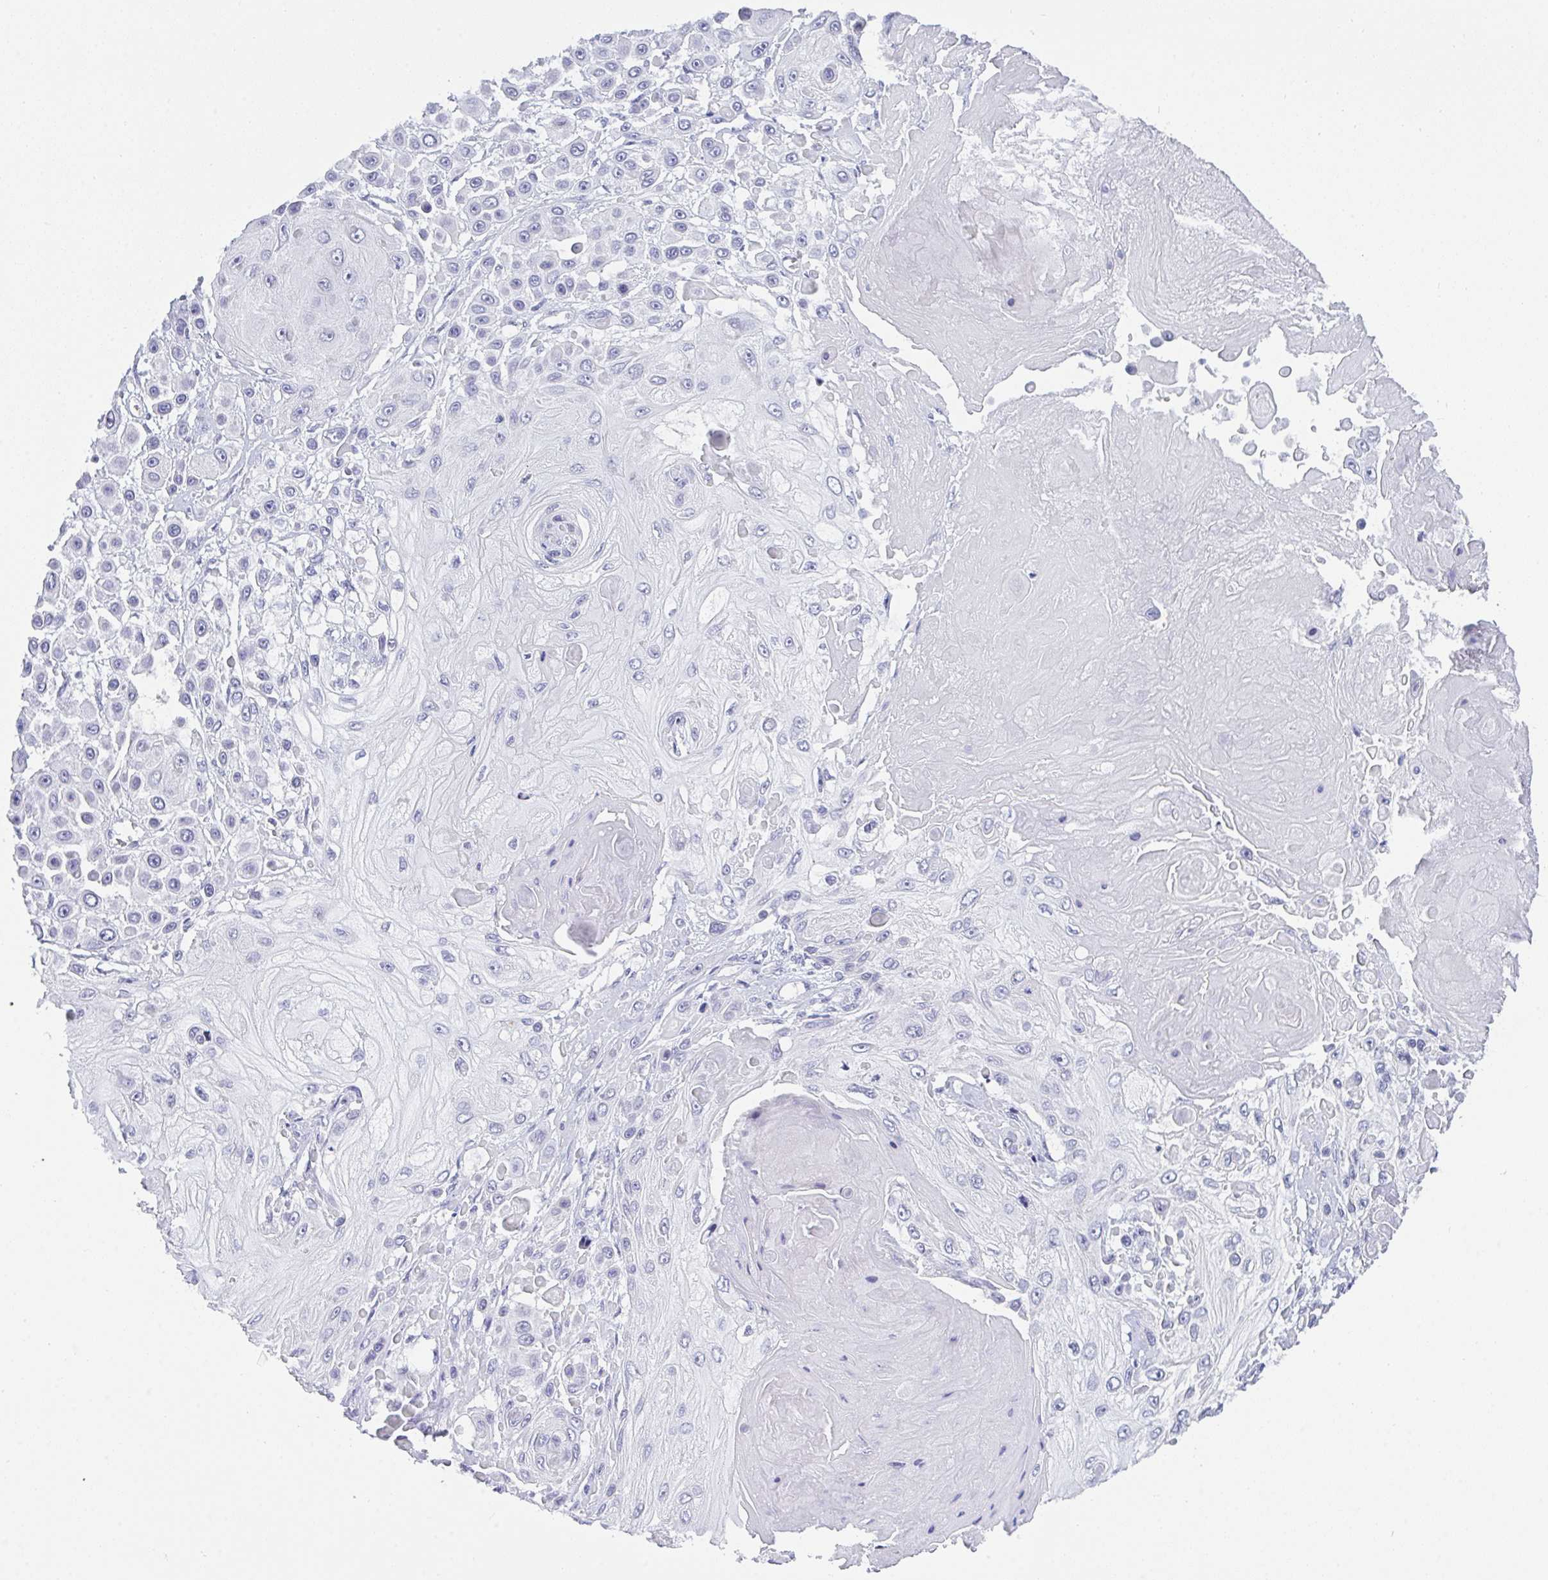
{"staining": {"intensity": "negative", "quantity": "none", "location": "none"}, "tissue": "skin cancer", "cell_type": "Tumor cells", "image_type": "cancer", "snomed": [{"axis": "morphology", "description": "Squamous cell carcinoma, NOS"}, {"axis": "topography", "description": "Skin"}], "caption": "The histopathology image displays no significant positivity in tumor cells of skin cancer.", "gene": "BMAL2", "patient": {"sex": "male", "age": 67}}